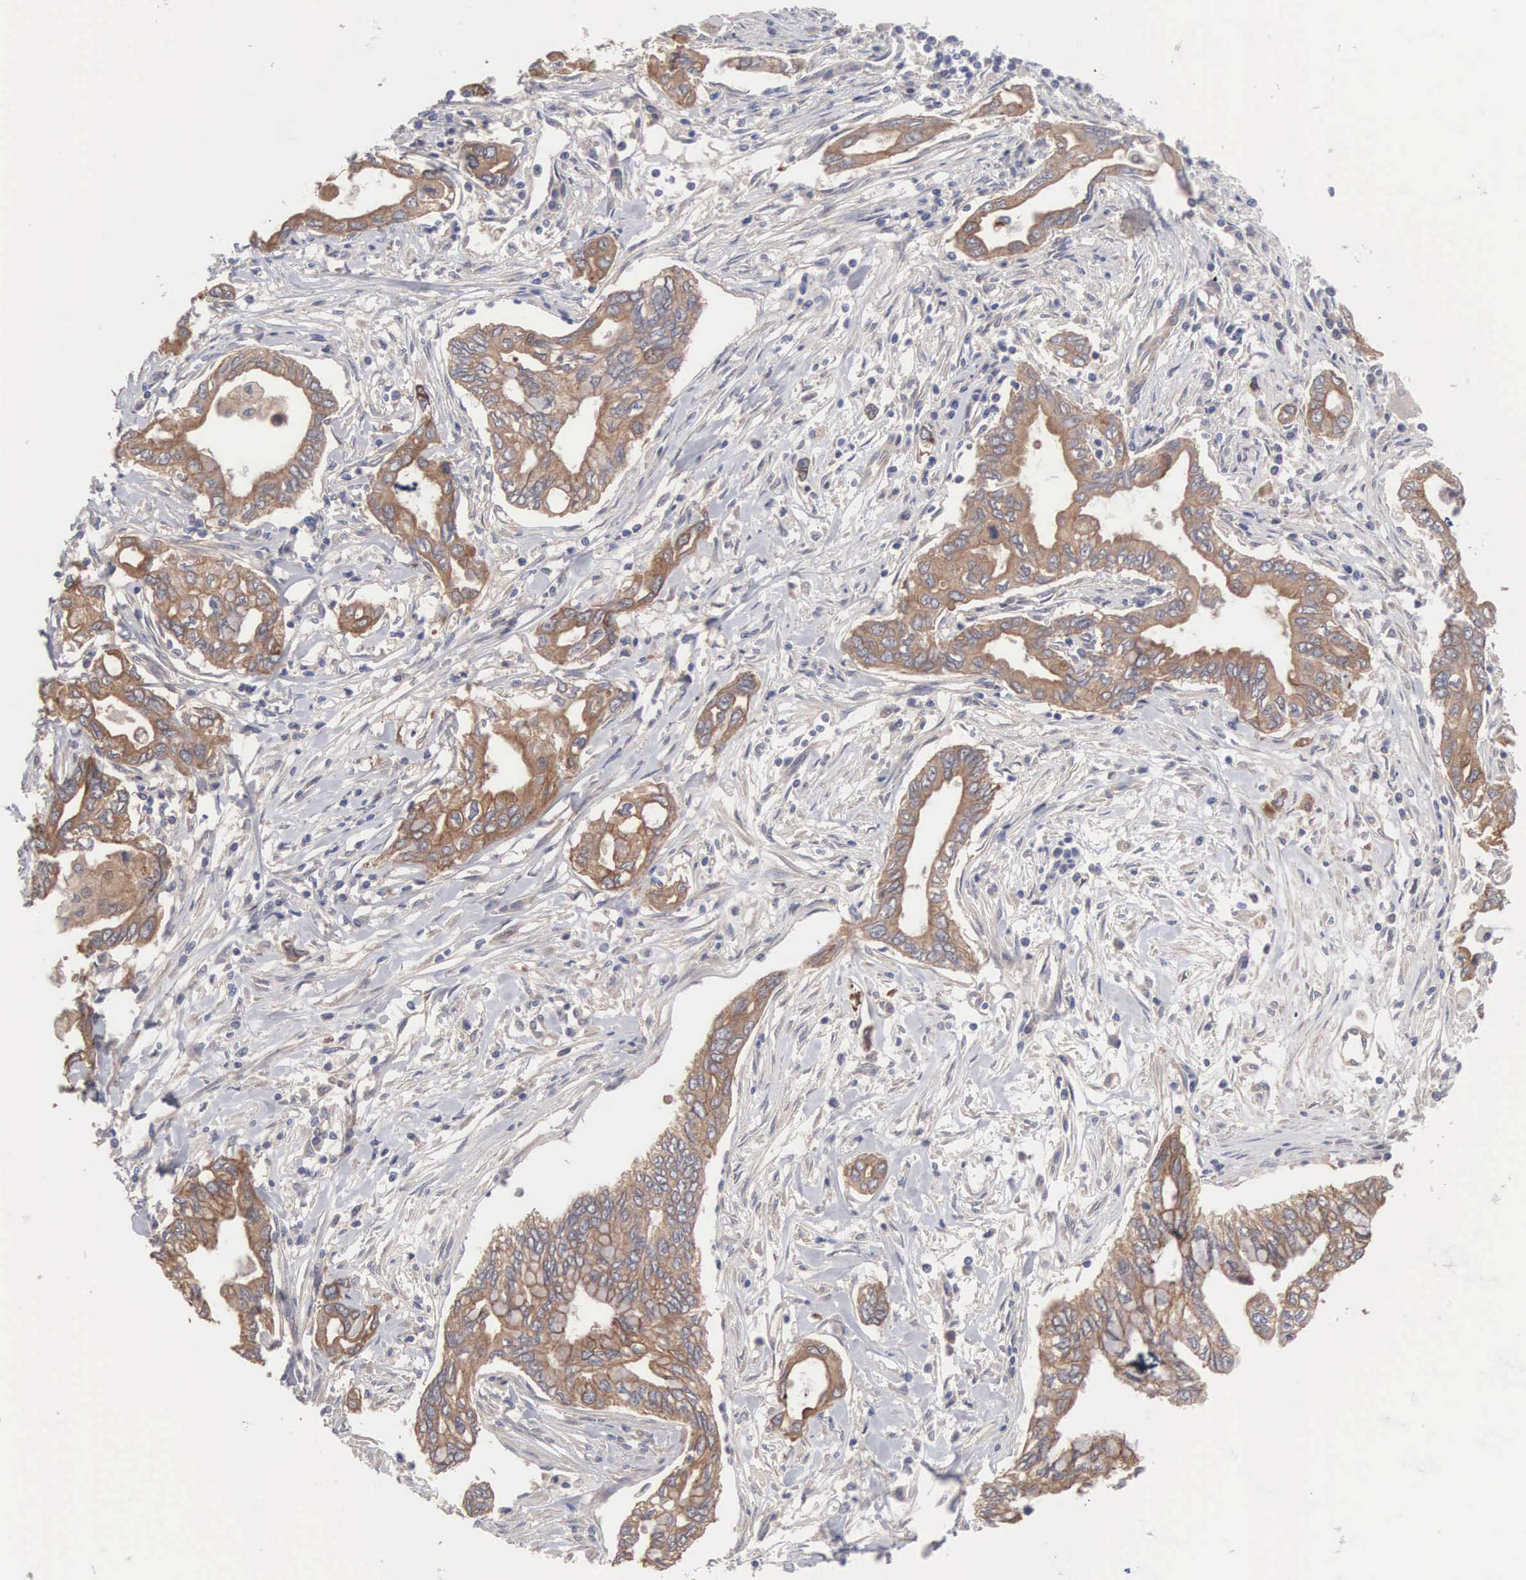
{"staining": {"intensity": "moderate", "quantity": ">75%", "location": "cytoplasmic/membranous"}, "tissue": "pancreatic cancer", "cell_type": "Tumor cells", "image_type": "cancer", "snomed": [{"axis": "morphology", "description": "Adenocarcinoma, NOS"}, {"axis": "topography", "description": "Pancreas"}], "caption": "Immunohistochemical staining of adenocarcinoma (pancreatic) displays medium levels of moderate cytoplasmic/membranous protein positivity in about >75% of tumor cells. (Brightfield microscopy of DAB IHC at high magnification).", "gene": "INF2", "patient": {"sex": "female", "age": 57}}